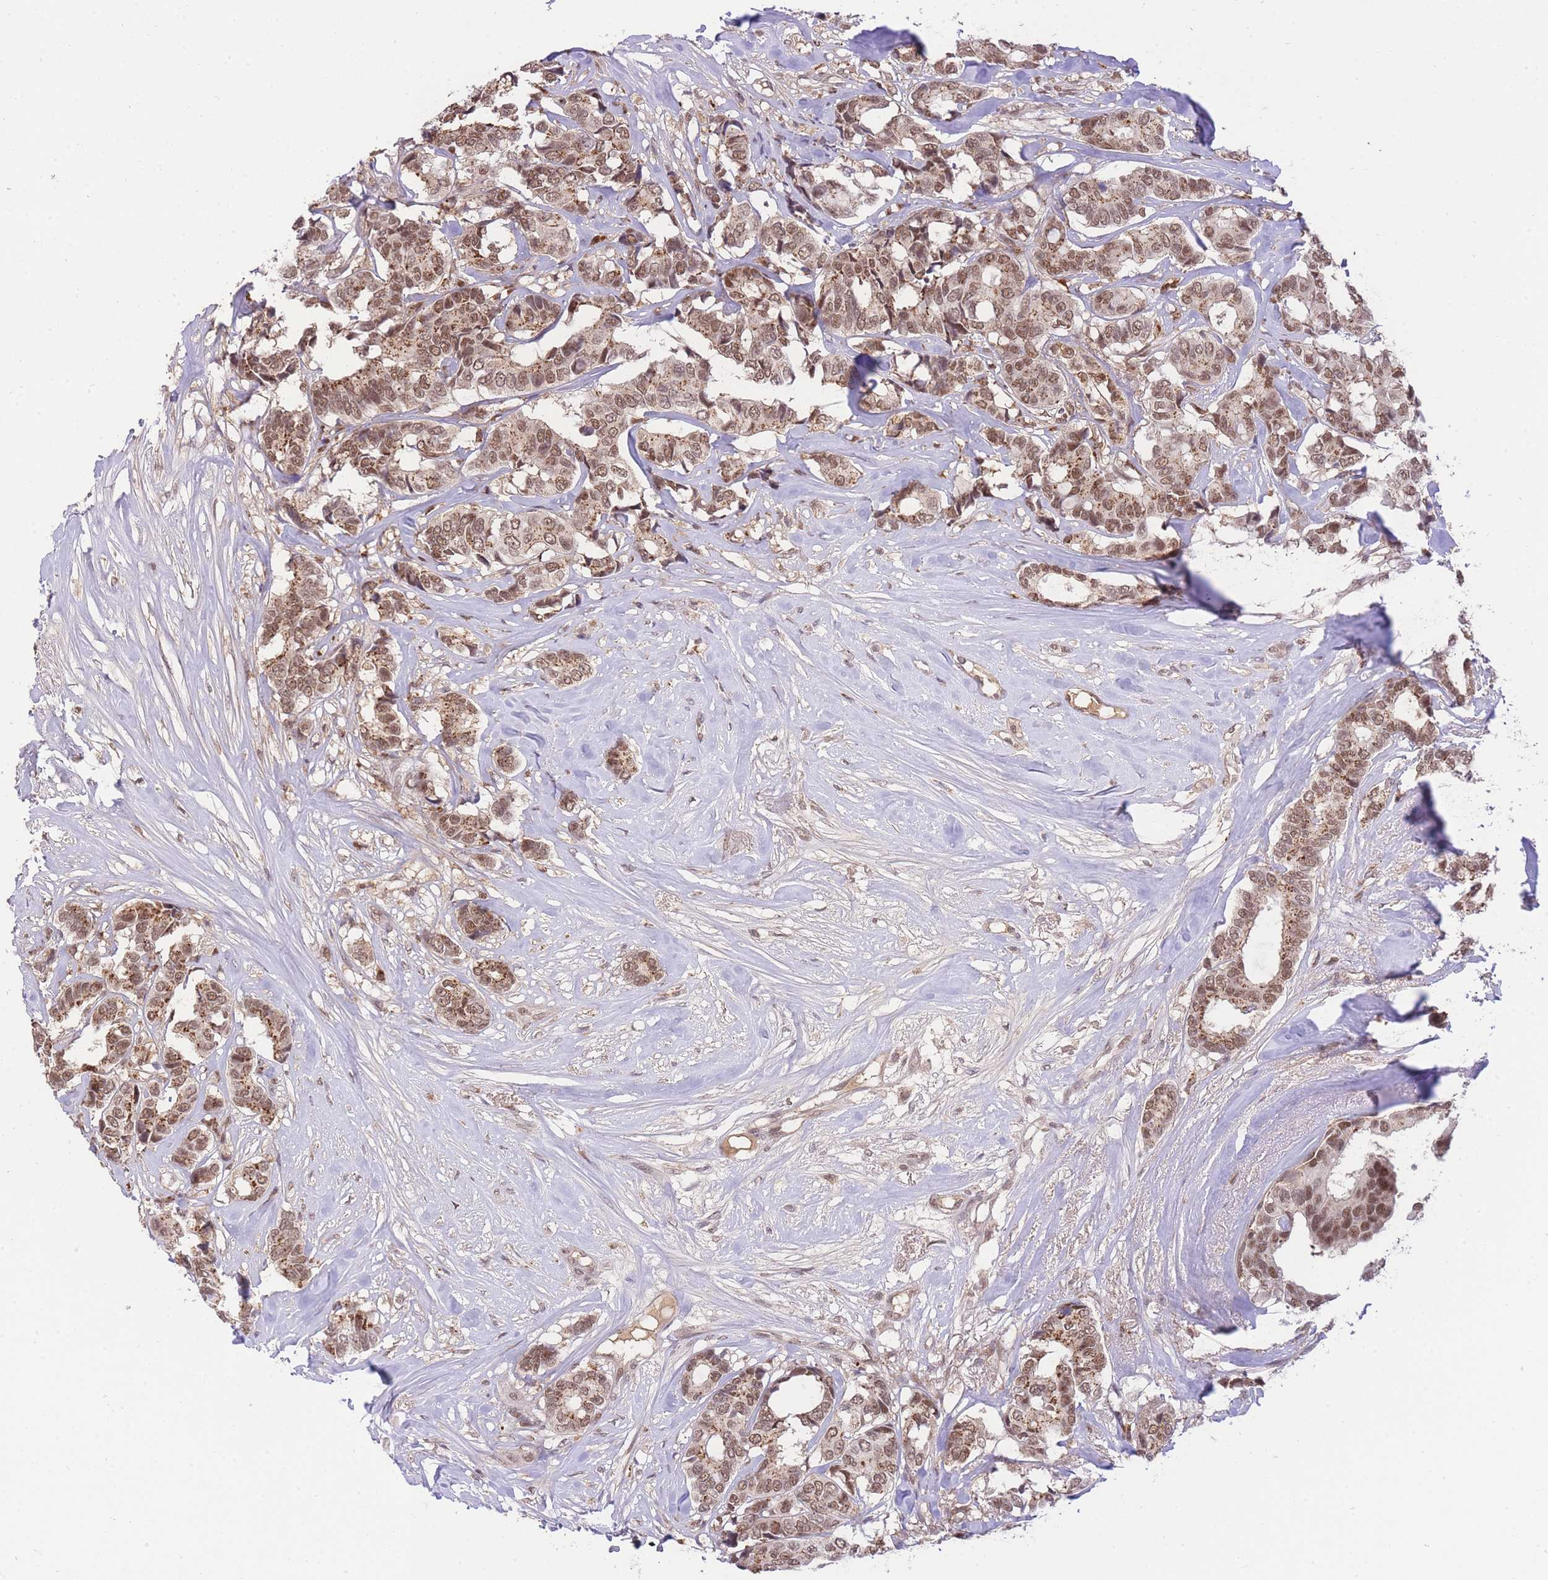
{"staining": {"intensity": "moderate", "quantity": ">75%", "location": "nuclear"}, "tissue": "breast cancer", "cell_type": "Tumor cells", "image_type": "cancer", "snomed": [{"axis": "morphology", "description": "Duct carcinoma"}, {"axis": "topography", "description": "Breast"}], "caption": "Brown immunohistochemical staining in human breast cancer (intraductal carcinoma) reveals moderate nuclear positivity in approximately >75% of tumor cells.", "gene": "UBXN7", "patient": {"sex": "female", "age": 87}}